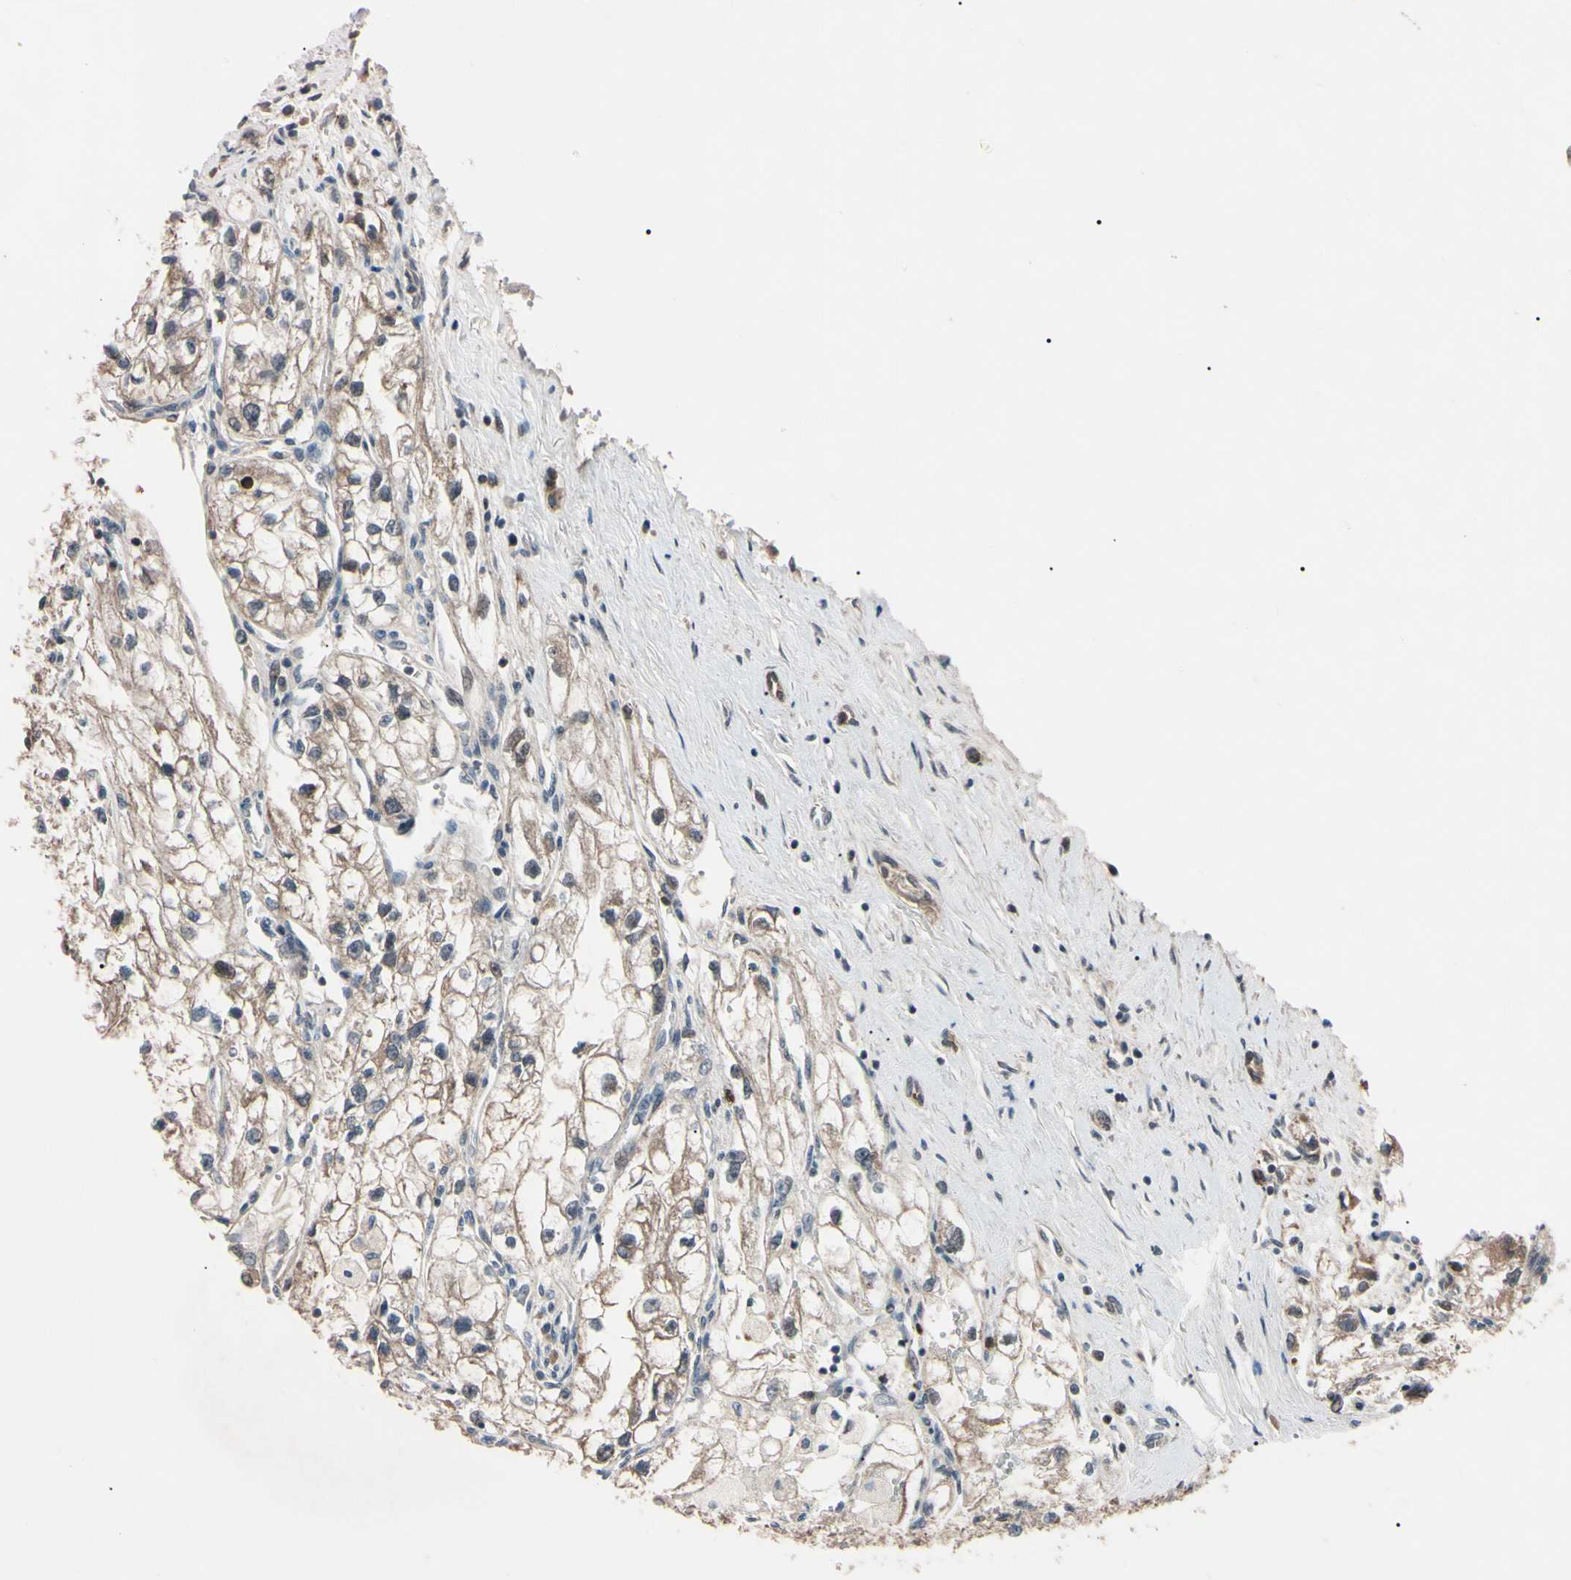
{"staining": {"intensity": "moderate", "quantity": ">75%", "location": "cytoplasmic/membranous"}, "tissue": "renal cancer", "cell_type": "Tumor cells", "image_type": "cancer", "snomed": [{"axis": "morphology", "description": "Adenocarcinoma, NOS"}, {"axis": "topography", "description": "Kidney"}], "caption": "Renal adenocarcinoma stained for a protein demonstrates moderate cytoplasmic/membranous positivity in tumor cells.", "gene": "TRAF5", "patient": {"sex": "female", "age": 70}}